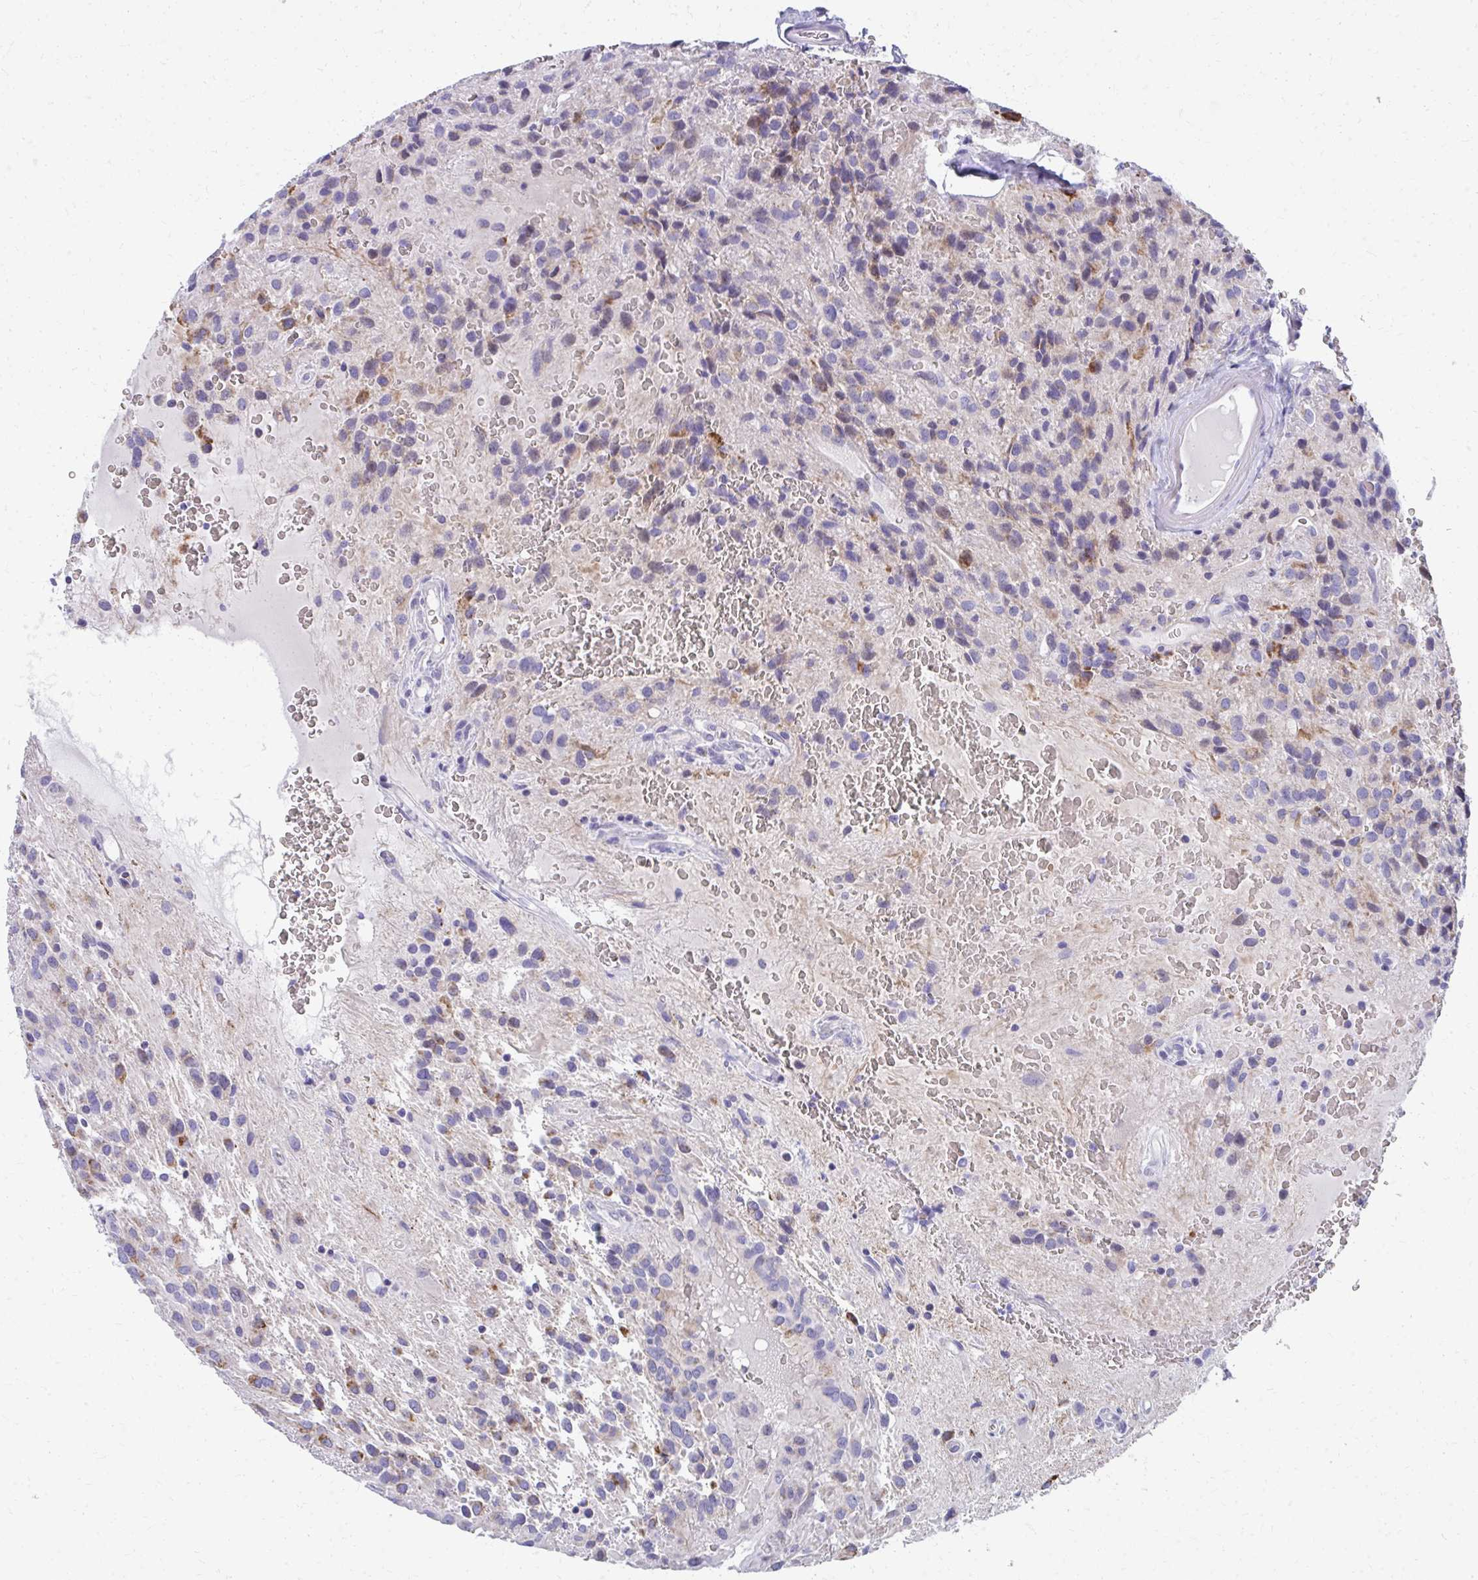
{"staining": {"intensity": "moderate", "quantity": "<25%", "location": "cytoplasmic/membranous"}, "tissue": "glioma", "cell_type": "Tumor cells", "image_type": "cancer", "snomed": [{"axis": "morphology", "description": "Glioma, malignant, Low grade"}, {"axis": "topography", "description": "Brain"}], "caption": "Immunohistochemistry micrograph of human malignant glioma (low-grade) stained for a protein (brown), which reveals low levels of moderate cytoplasmic/membranous staining in about <25% of tumor cells.", "gene": "IL37", "patient": {"sex": "male", "age": 56}}